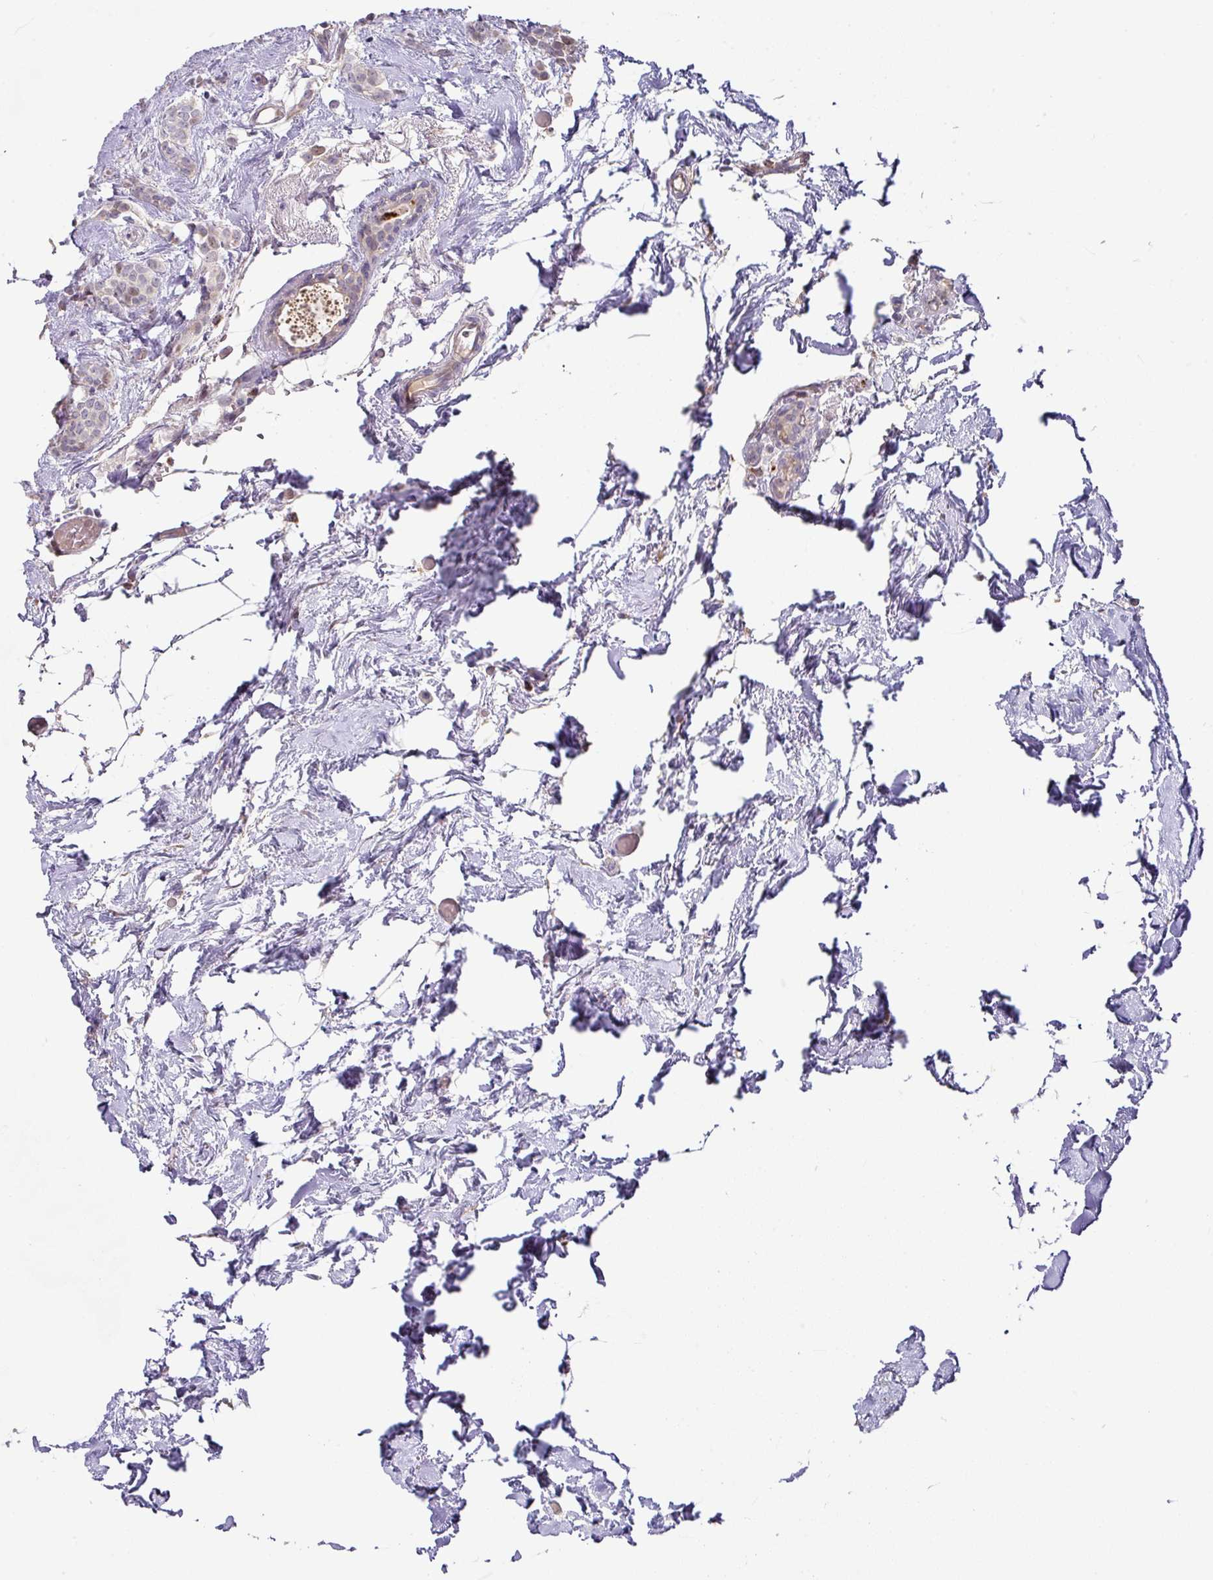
{"staining": {"intensity": "weak", "quantity": "<25%", "location": "cytoplasmic/membranous"}, "tissue": "breast cancer", "cell_type": "Tumor cells", "image_type": "cancer", "snomed": [{"axis": "morphology", "description": "Lobular carcinoma"}, {"axis": "topography", "description": "Breast"}], "caption": "This is an immunohistochemistry (IHC) histopathology image of human breast cancer (lobular carcinoma). There is no positivity in tumor cells.", "gene": "TARM1", "patient": {"sex": "female", "age": 84}}